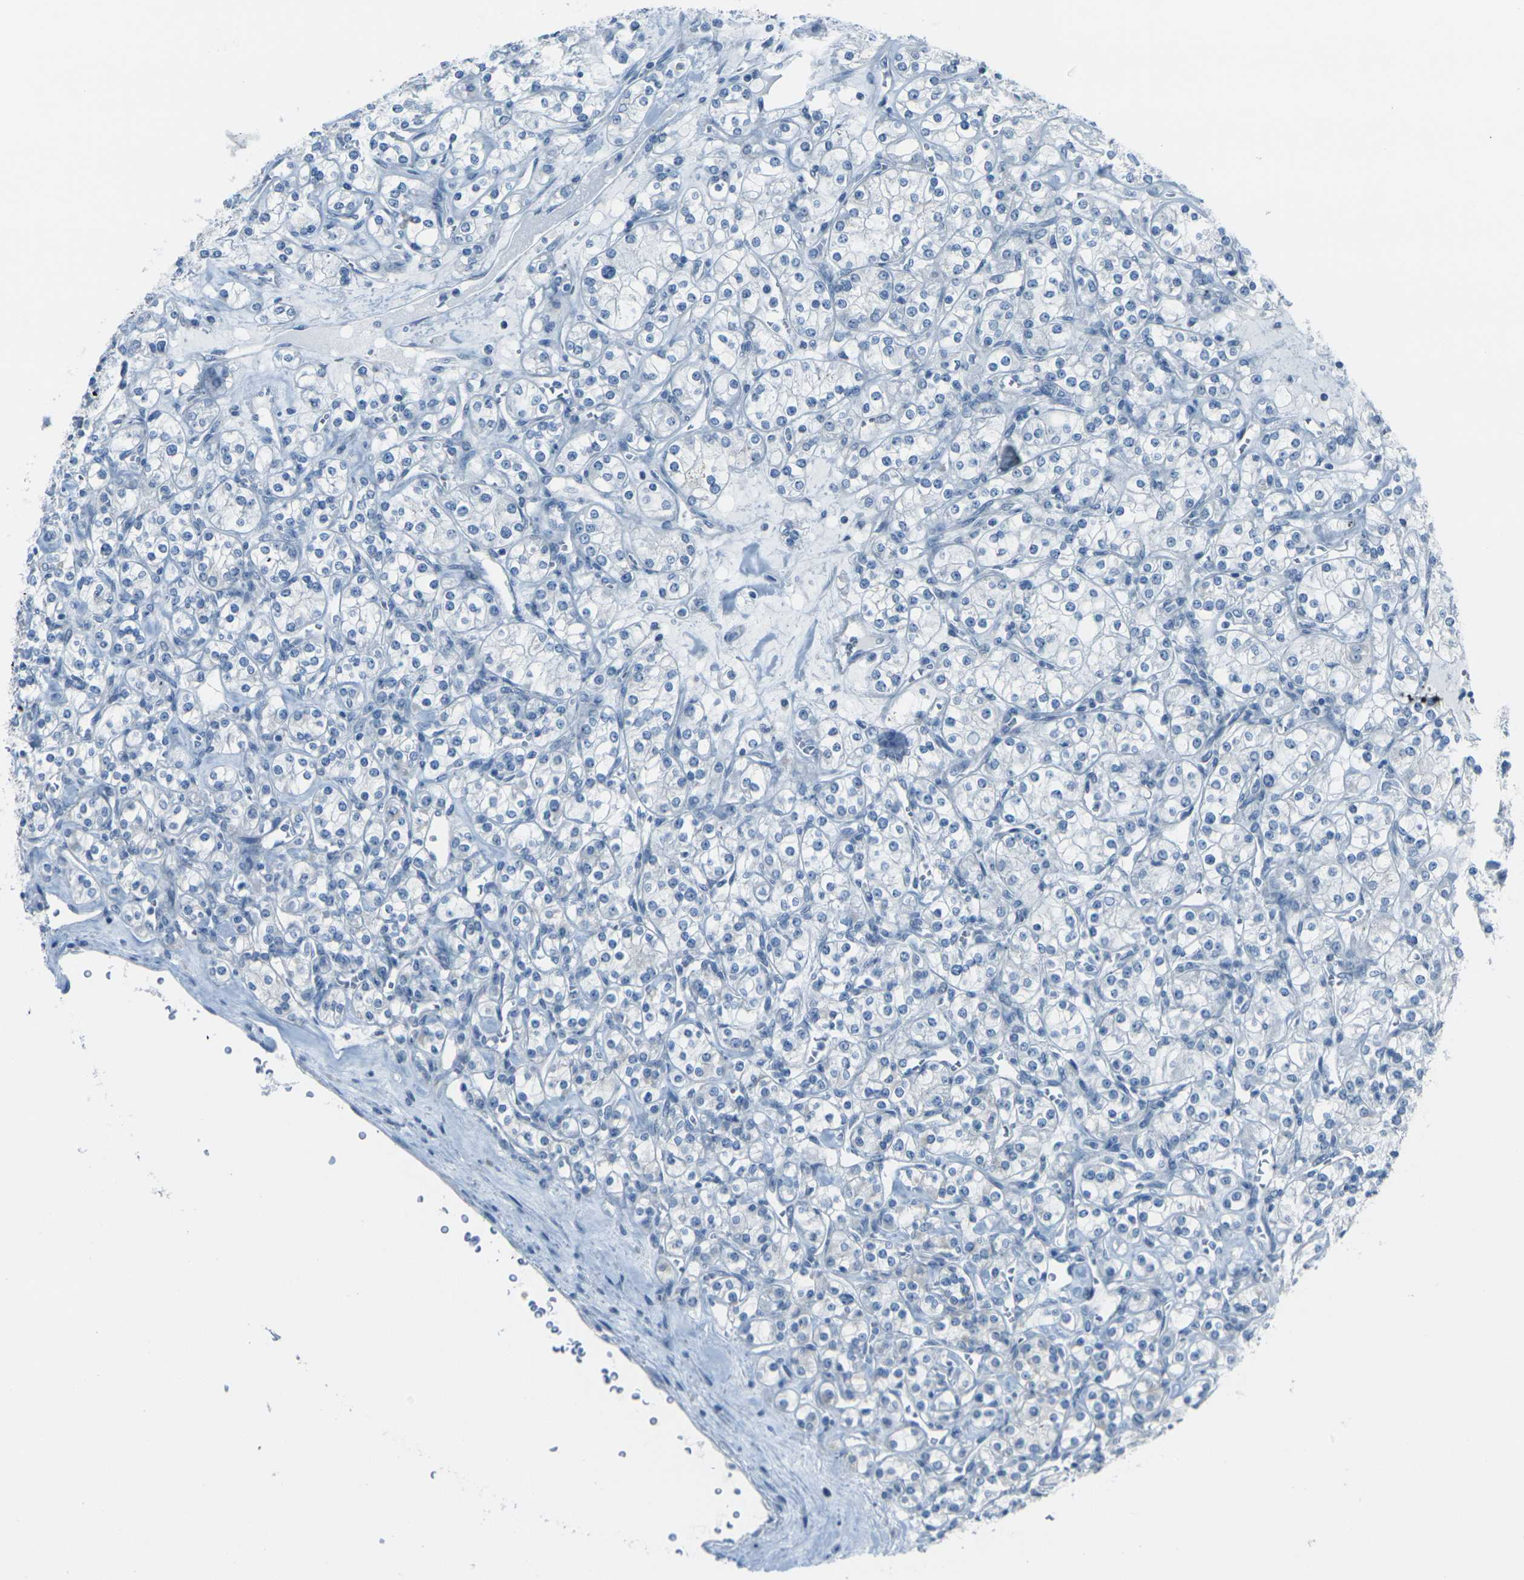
{"staining": {"intensity": "negative", "quantity": "none", "location": "none"}, "tissue": "renal cancer", "cell_type": "Tumor cells", "image_type": "cancer", "snomed": [{"axis": "morphology", "description": "Adenocarcinoma, NOS"}, {"axis": "topography", "description": "Kidney"}], "caption": "An immunohistochemistry micrograph of renal cancer is shown. There is no staining in tumor cells of renal cancer.", "gene": "ANKRD46", "patient": {"sex": "male", "age": 77}}